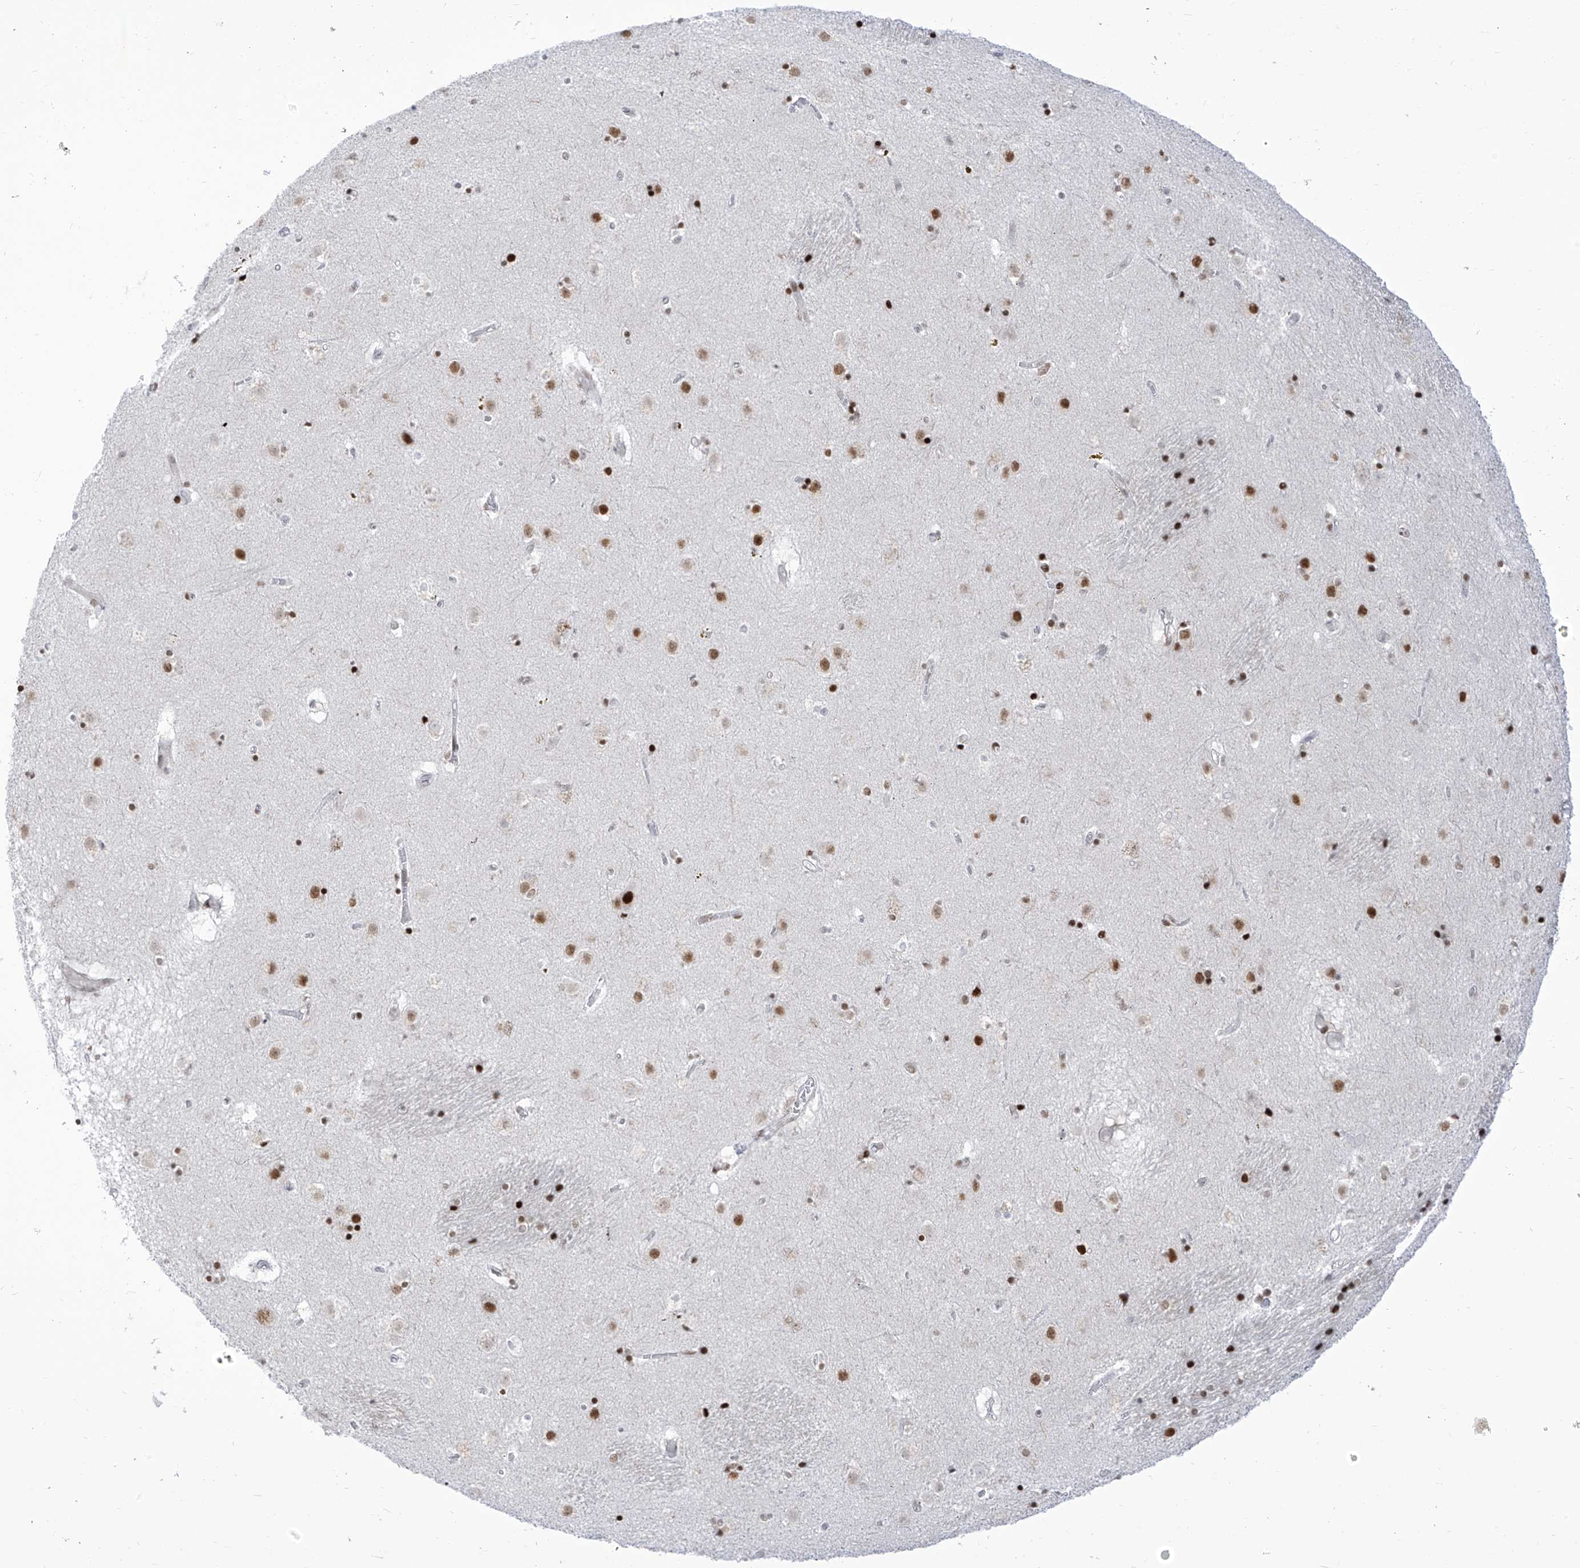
{"staining": {"intensity": "strong", "quantity": "<25%", "location": "nuclear"}, "tissue": "caudate", "cell_type": "Glial cells", "image_type": "normal", "snomed": [{"axis": "morphology", "description": "Normal tissue, NOS"}, {"axis": "topography", "description": "Lateral ventricle wall"}], "caption": "Caudate stained for a protein reveals strong nuclear positivity in glial cells. Using DAB (3,3'-diaminobenzidine) (brown) and hematoxylin (blue) stains, captured at high magnification using brightfield microscopy.", "gene": "LIN9", "patient": {"sex": "male", "age": 70}}